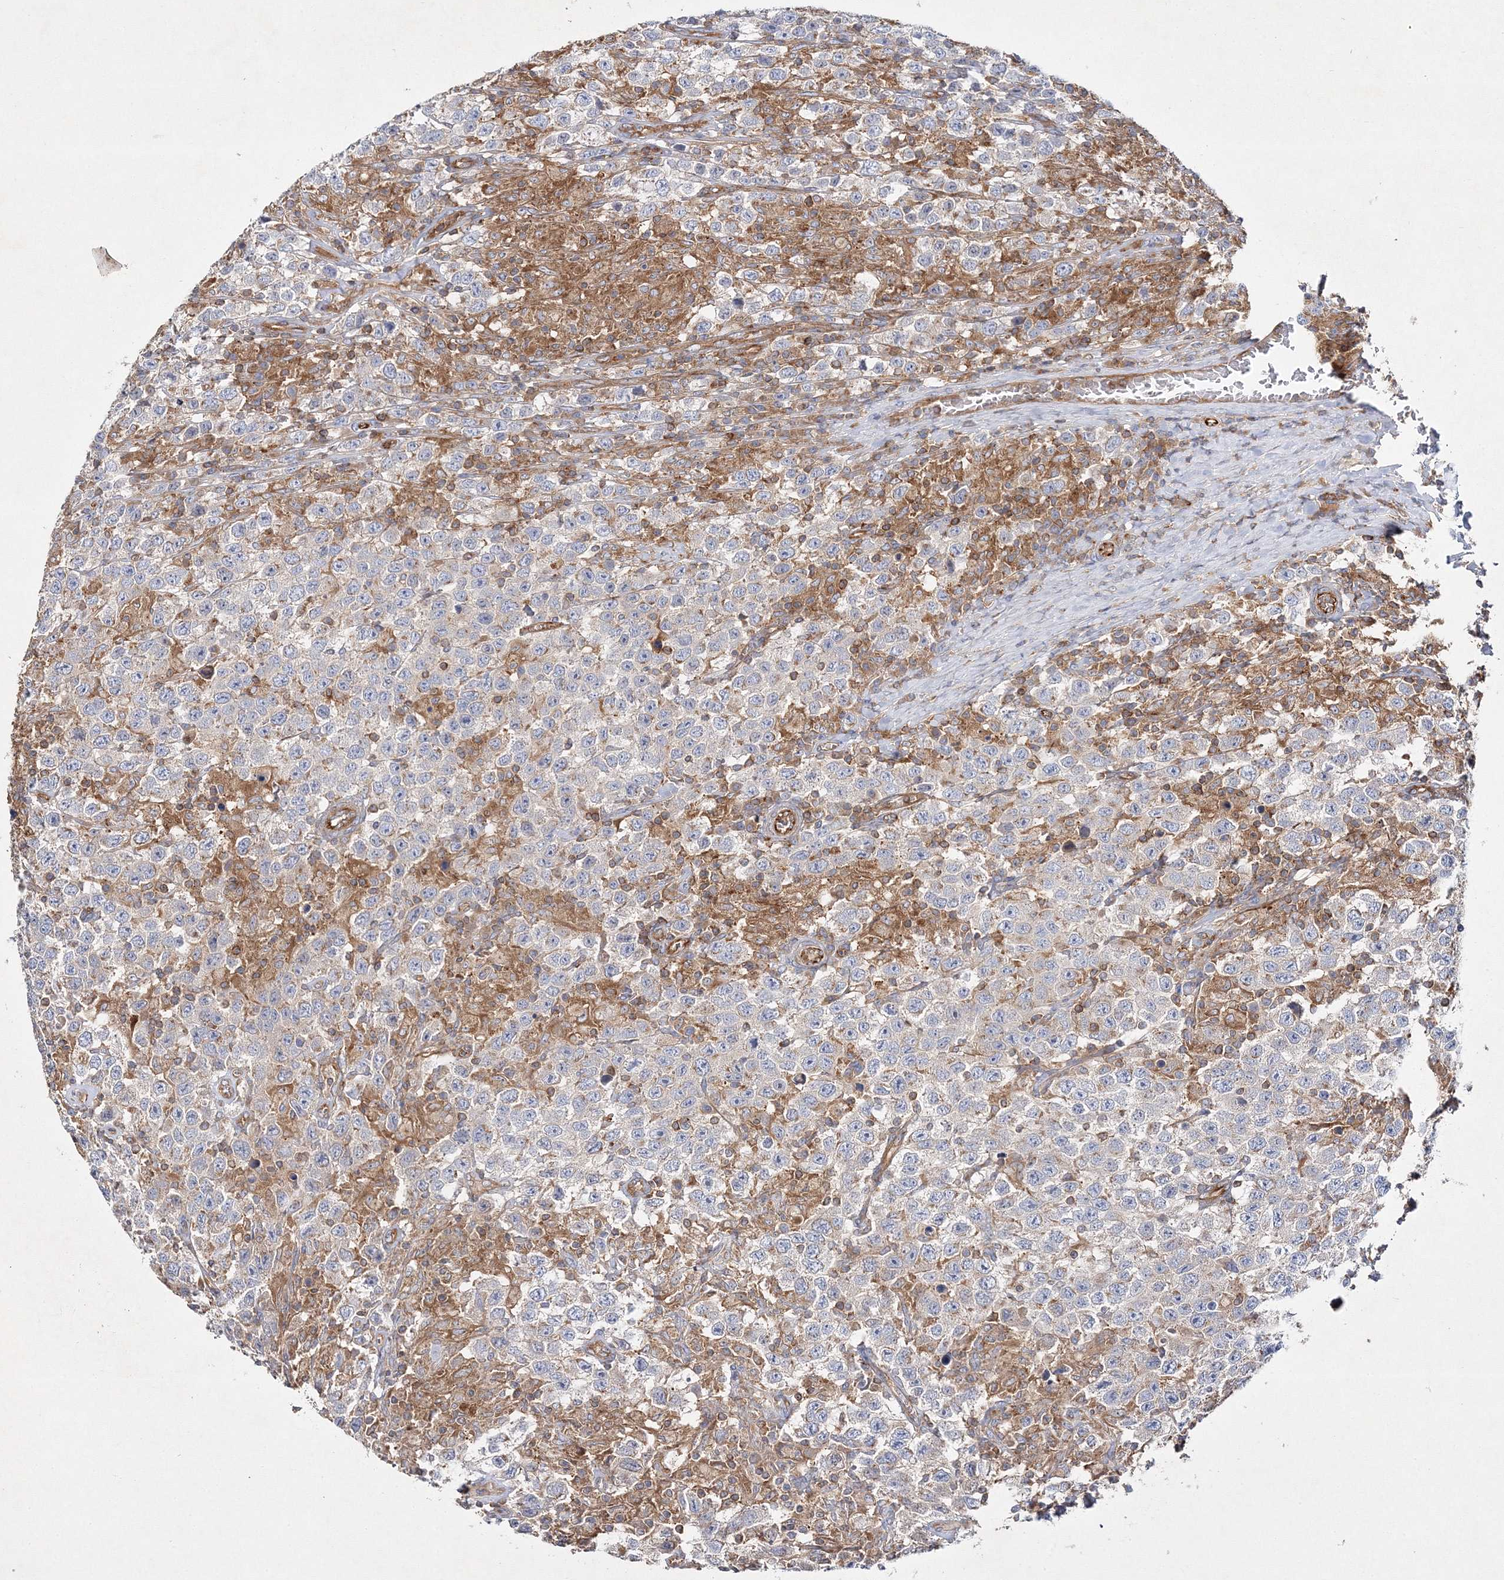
{"staining": {"intensity": "negative", "quantity": "none", "location": "none"}, "tissue": "testis cancer", "cell_type": "Tumor cells", "image_type": "cancer", "snomed": [{"axis": "morphology", "description": "Seminoma, NOS"}, {"axis": "topography", "description": "Testis"}], "caption": "Immunohistochemical staining of human testis cancer (seminoma) exhibits no significant staining in tumor cells.", "gene": "WDR37", "patient": {"sex": "male", "age": 41}}